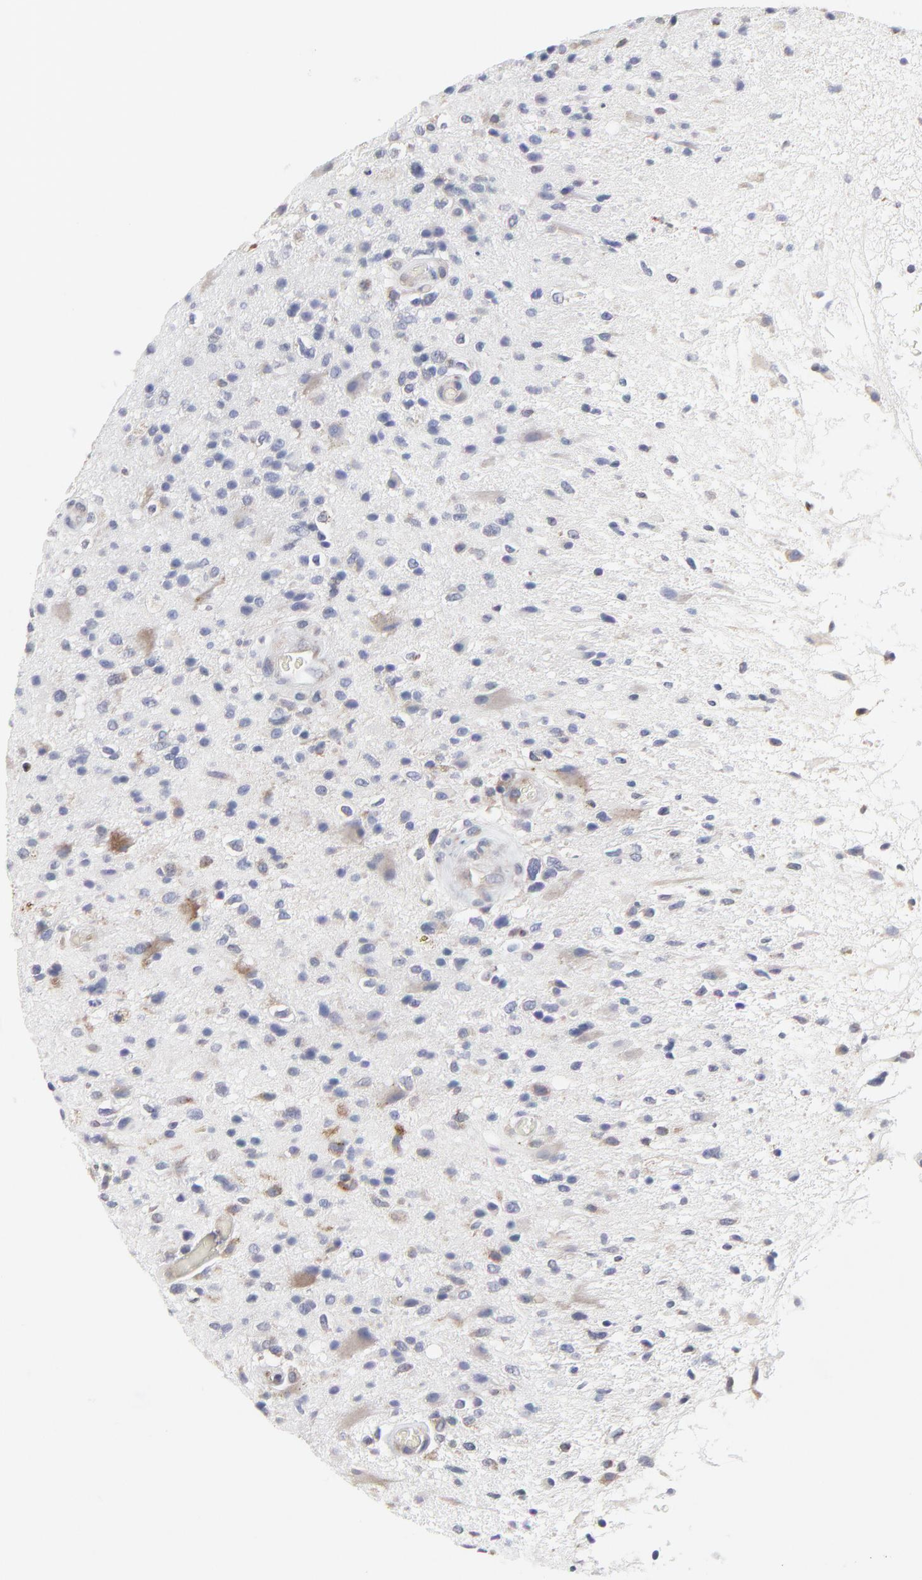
{"staining": {"intensity": "moderate", "quantity": "<25%", "location": "cytoplasmic/membranous"}, "tissue": "glioma", "cell_type": "Tumor cells", "image_type": "cancer", "snomed": [{"axis": "morphology", "description": "Glioma, malignant, High grade"}, {"axis": "topography", "description": "Brain"}], "caption": "Immunohistochemical staining of human malignant glioma (high-grade) demonstrates low levels of moderate cytoplasmic/membranous protein expression in approximately <25% of tumor cells.", "gene": "TRIM22", "patient": {"sex": "male", "age": 33}}